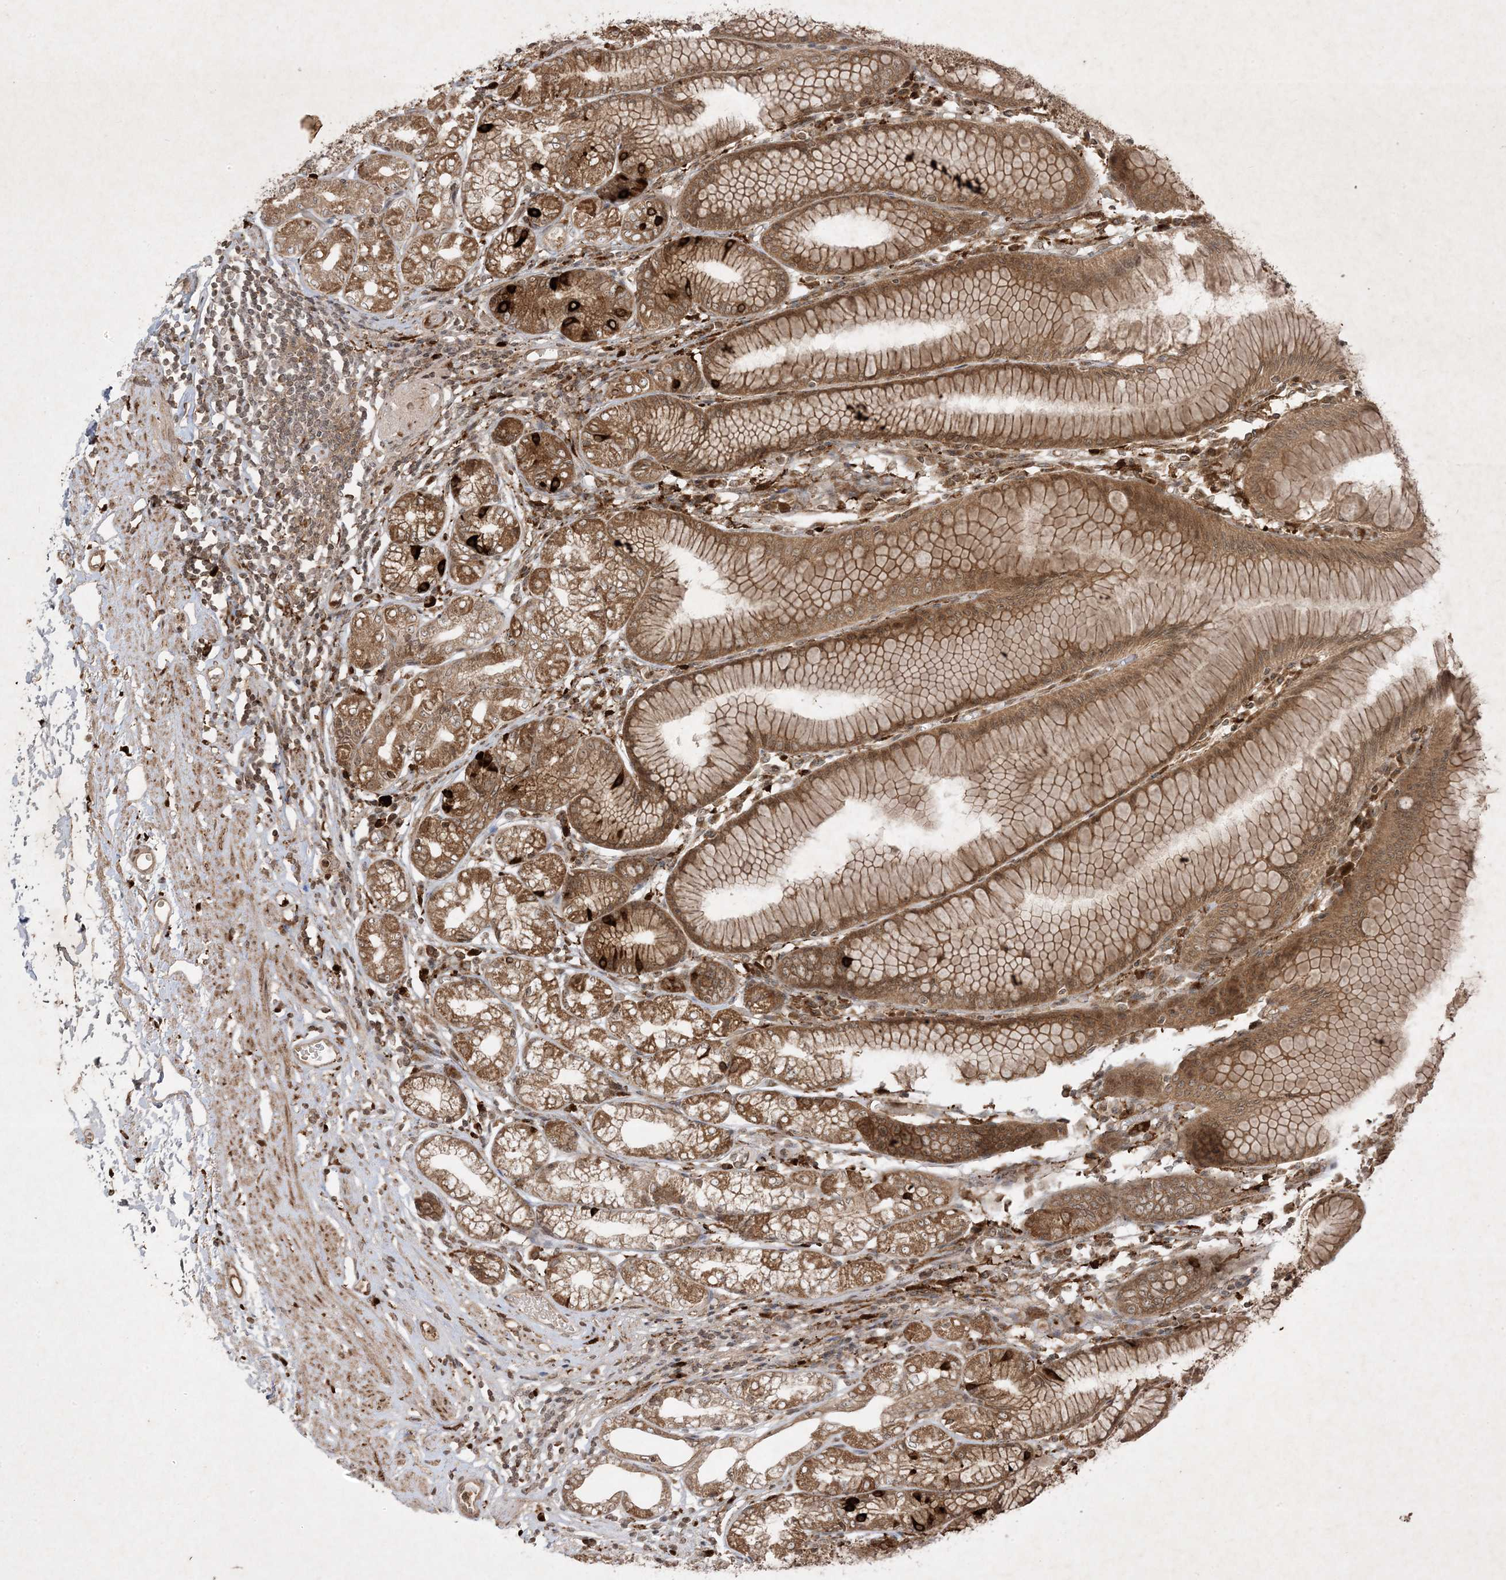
{"staining": {"intensity": "strong", "quantity": ">75%", "location": "cytoplasmic/membranous"}, "tissue": "stomach", "cell_type": "Glandular cells", "image_type": "normal", "snomed": [{"axis": "morphology", "description": "Normal tissue, NOS"}, {"axis": "topography", "description": "Stomach"}], "caption": "IHC of benign stomach exhibits high levels of strong cytoplasmic/membranous positivity in about >75% of glandular cells.", "gene": "PTK6", "patient": {"sex": "female", "age": 57}}